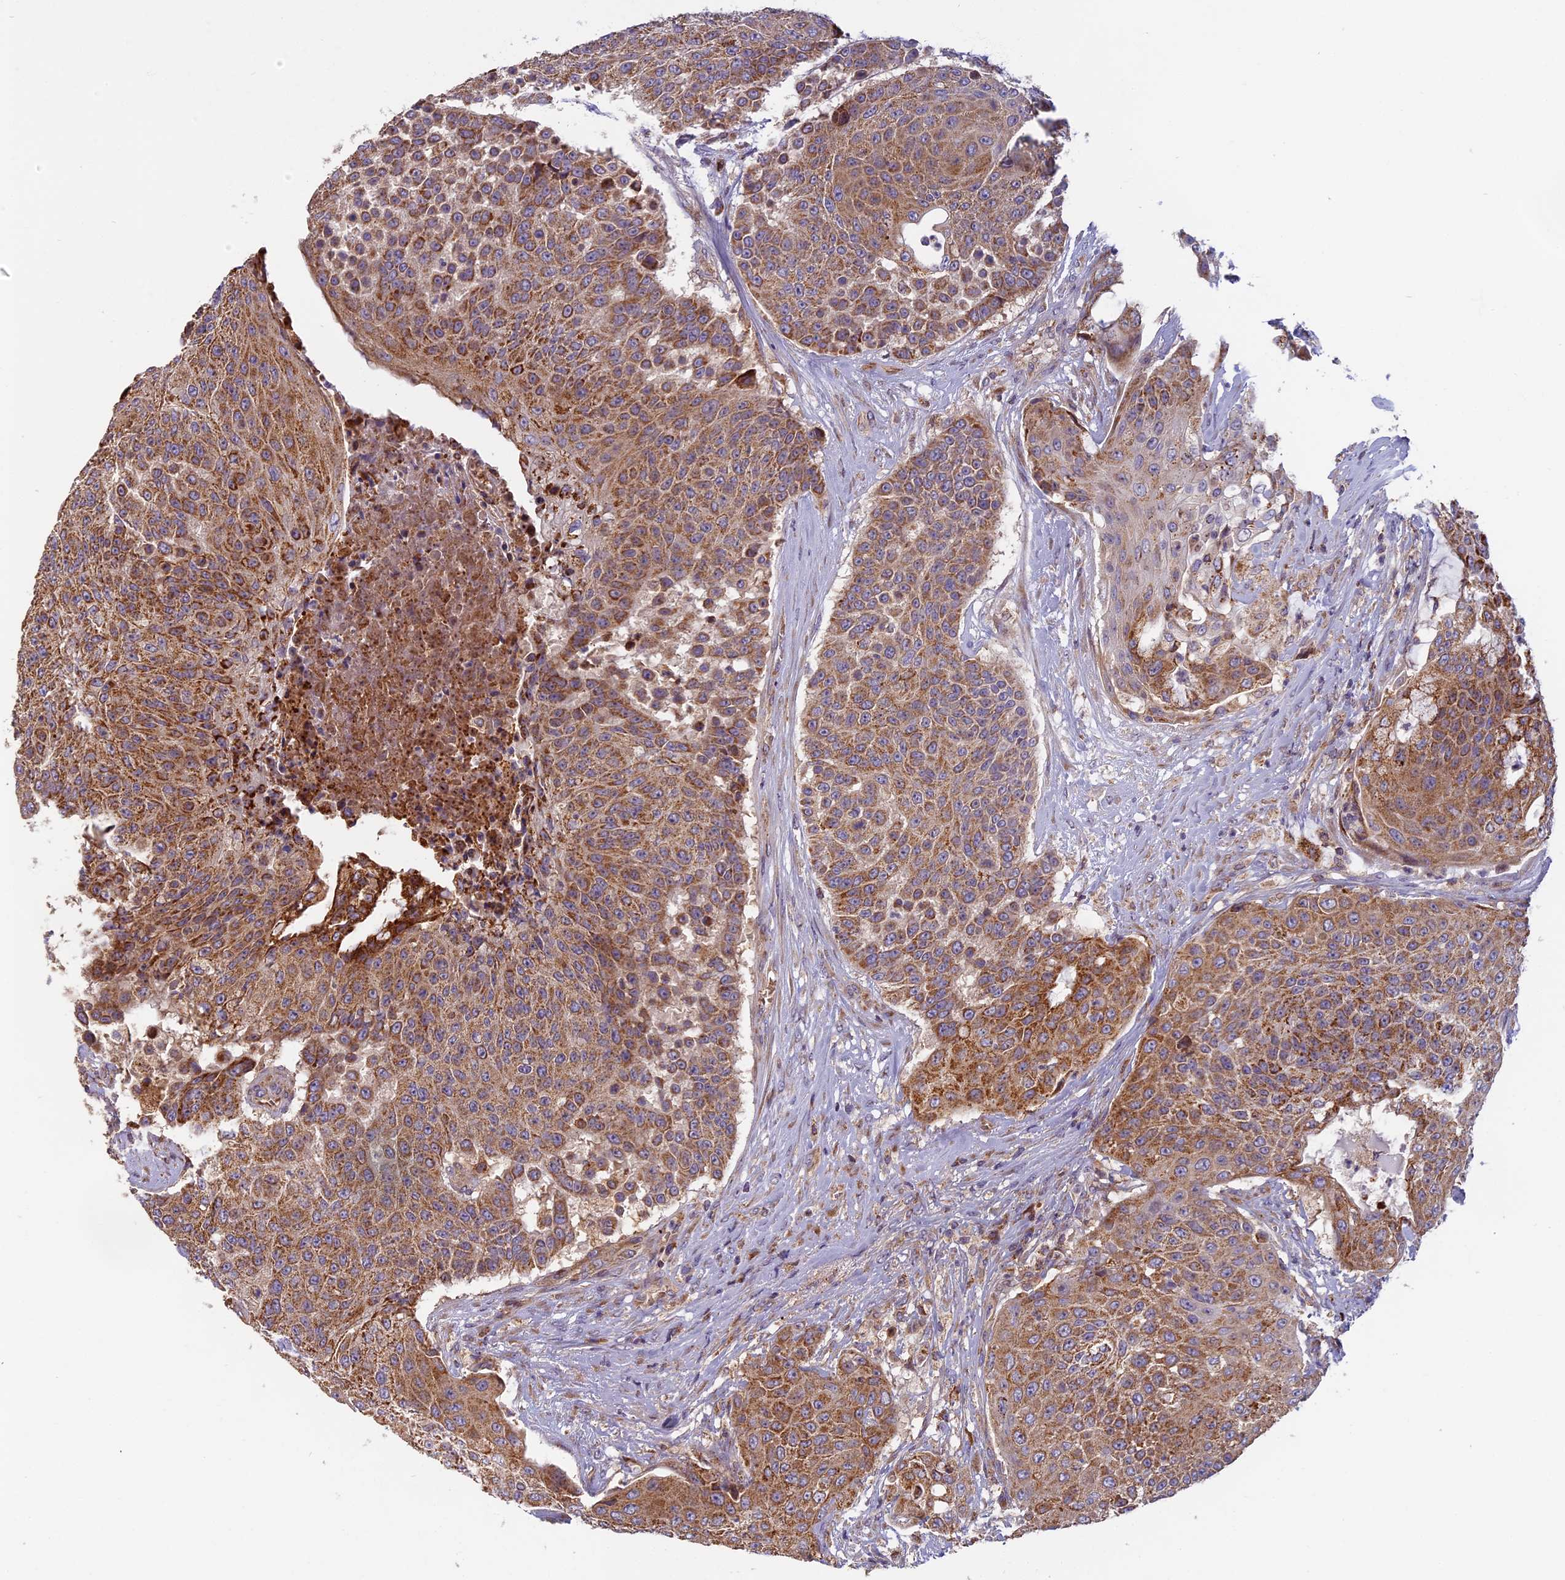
{"staining": {"intensity": "moderate", "quantity": ">75%", "location": "cytoplasmic/membranous"}, "tissue": "urothelial cancer", "cell_type": "Tumor cells", "image_type": "cancer", "snomed": [{"axis": "morphology", "description": "Urothelial carcinoma, High grade"}, {"axis": "topography", "description": "Urinary bladder"}], "caption": "The image exhibits a brown stain indicating the presence of a protein in the cytoplasmic/membranous of tumor cells in urothelial cancer. Using DAB (brown) and hematoxylin (blue) stains, captured at high magnification using brightfield microscopy.", "gene": "EDAR", "patient": {"sex": "female", "age": 63}}